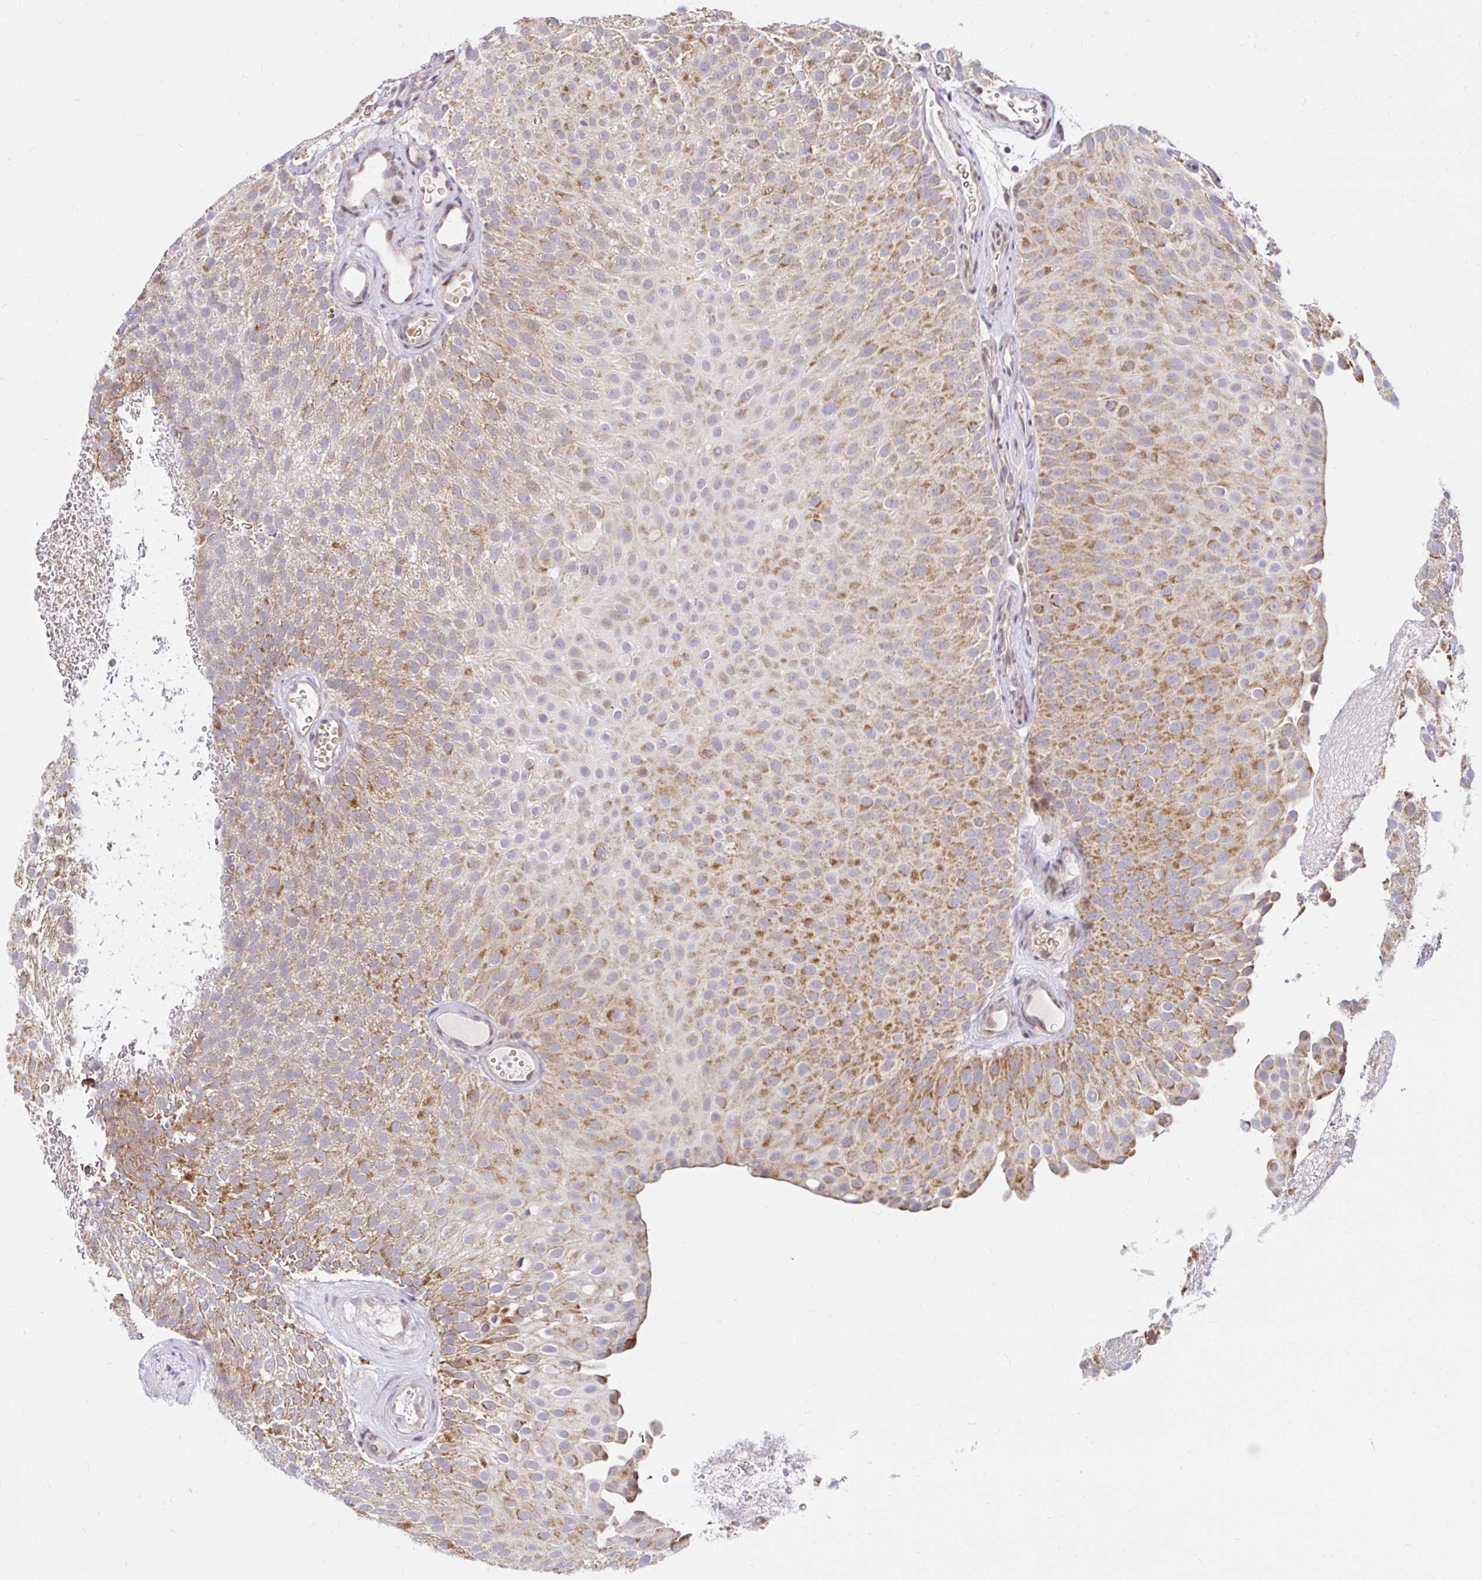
{"staining": {"intensity": "moderate", "quantity": ">75%", "location": "cytoplasmic/membranous"}, "tissue": "urothelial cancer", "cell_type": "Tumor cells", "image_type": "cancer", "snomed": [{"axis": "morphology", "description": "Urothelial carcinoma, Low grade"}, {"axis": "topography", "description": "Urinary bladder"}], "caption": "Immunohistochemical staining of urothelial carcinoma (low-grade) shows medium levels of moderate cytoplasmic/membranous protein expression in about >75% of tumor cells.", "gene": "TIMM50", "patient": {"sex": "male", "age": 78}}